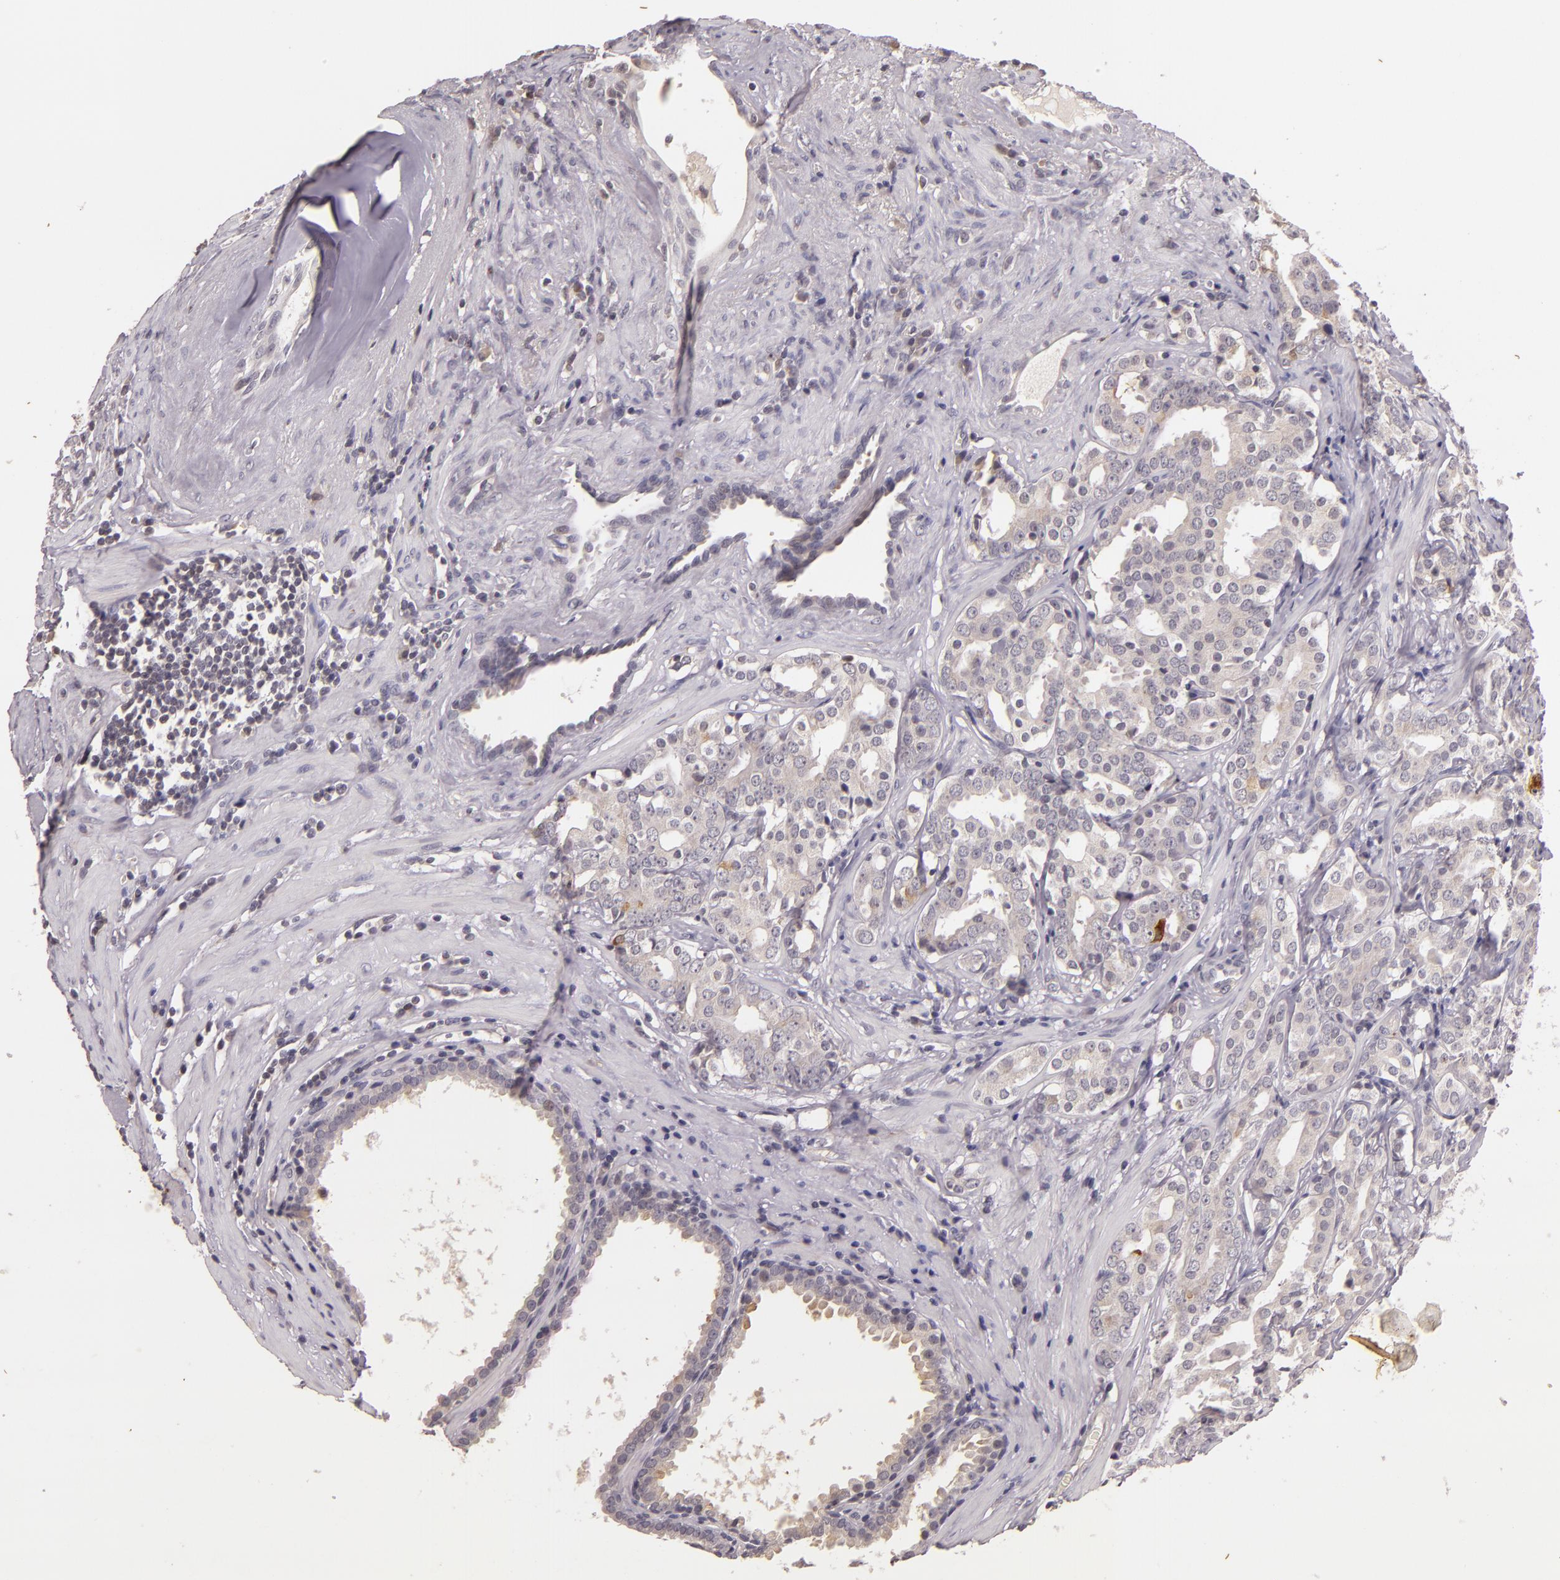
{"staining": {"intensity": "negative", "quantity": "none", "location": "none"}, "tissue": "prostate cancer", "cell_type": "Tumor cells", "image_type": "cancer", "snomed": [{"axis": "morphology", "description": "Adenocarcinoma, Low grade"}, {"axis": "topography", "description": "Prostate"}], "caption": "Immunohistochemical staining of prostate adenocarcinoma (low-grade) shows no significant positivity in tumor cells. (DAB (3,3'-diaminobenzidine) immunohistochemistry (IHC) with hematoxylin counter stain).", "gene": "TFF1", "patient": {"sex": "male", "age": 59}}